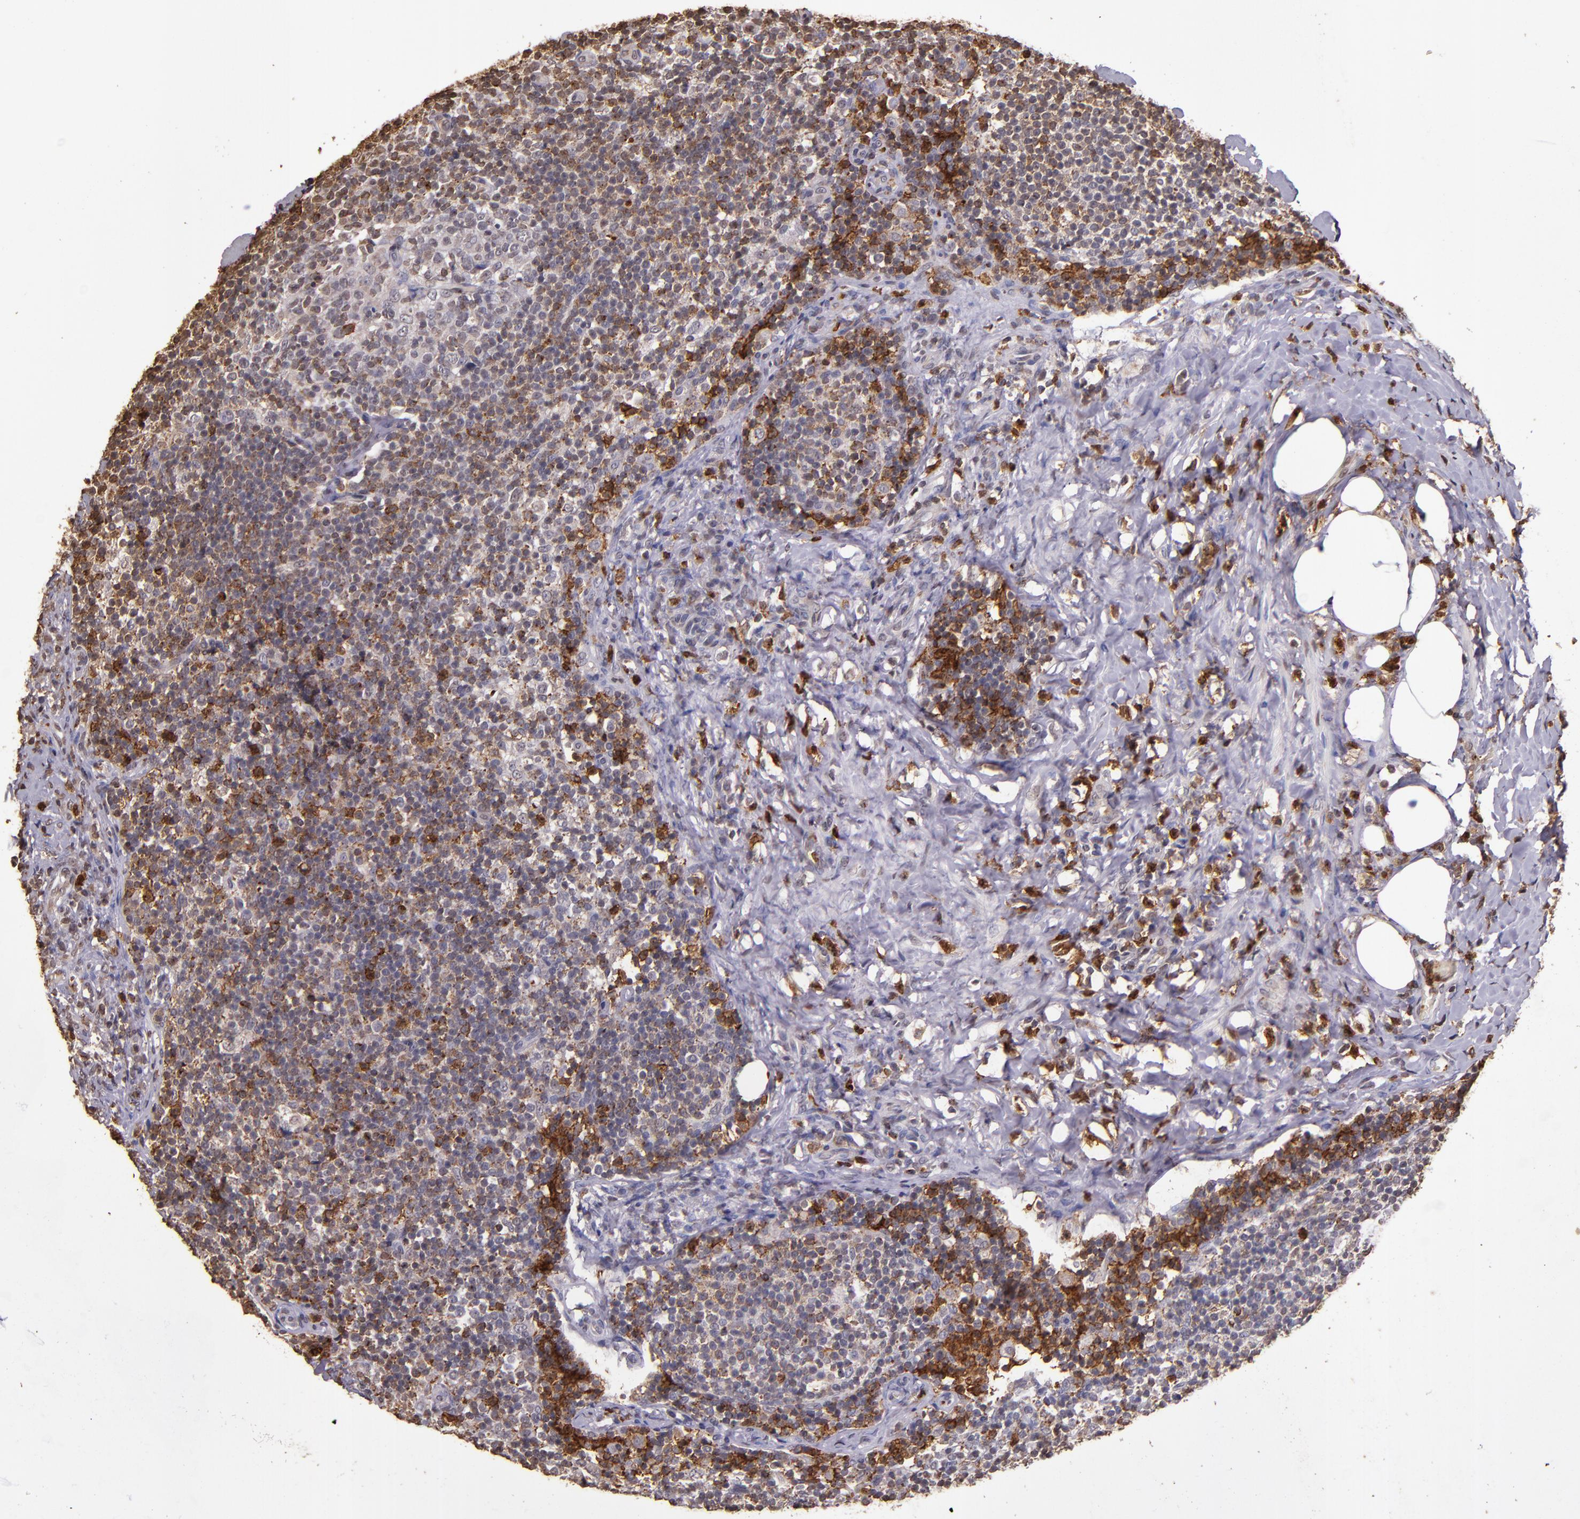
{"staining": {"intensity": "moderate", "quantity": "<25%", "location": "cytoplasmic/membranous"}, "tissue": "lymph node", "cell_type": "Germinal center cells", "image_type": "normal", "snomed": [{"axis": "morphology", "description": "Normal tissue, NOS"}, {"axis": "morphology", "description": "Inflammation, NOS"}, {"axis": "topography", "description": "Lymph node"}], "caption": "Protein expression analysis of unremarkable human lymph node reveals moderate cytoplasmic/membranous expression in about <25% of germinal center cells.", "gene": "SLC2A3", "patient": {"sex": "male", "age": 46}}